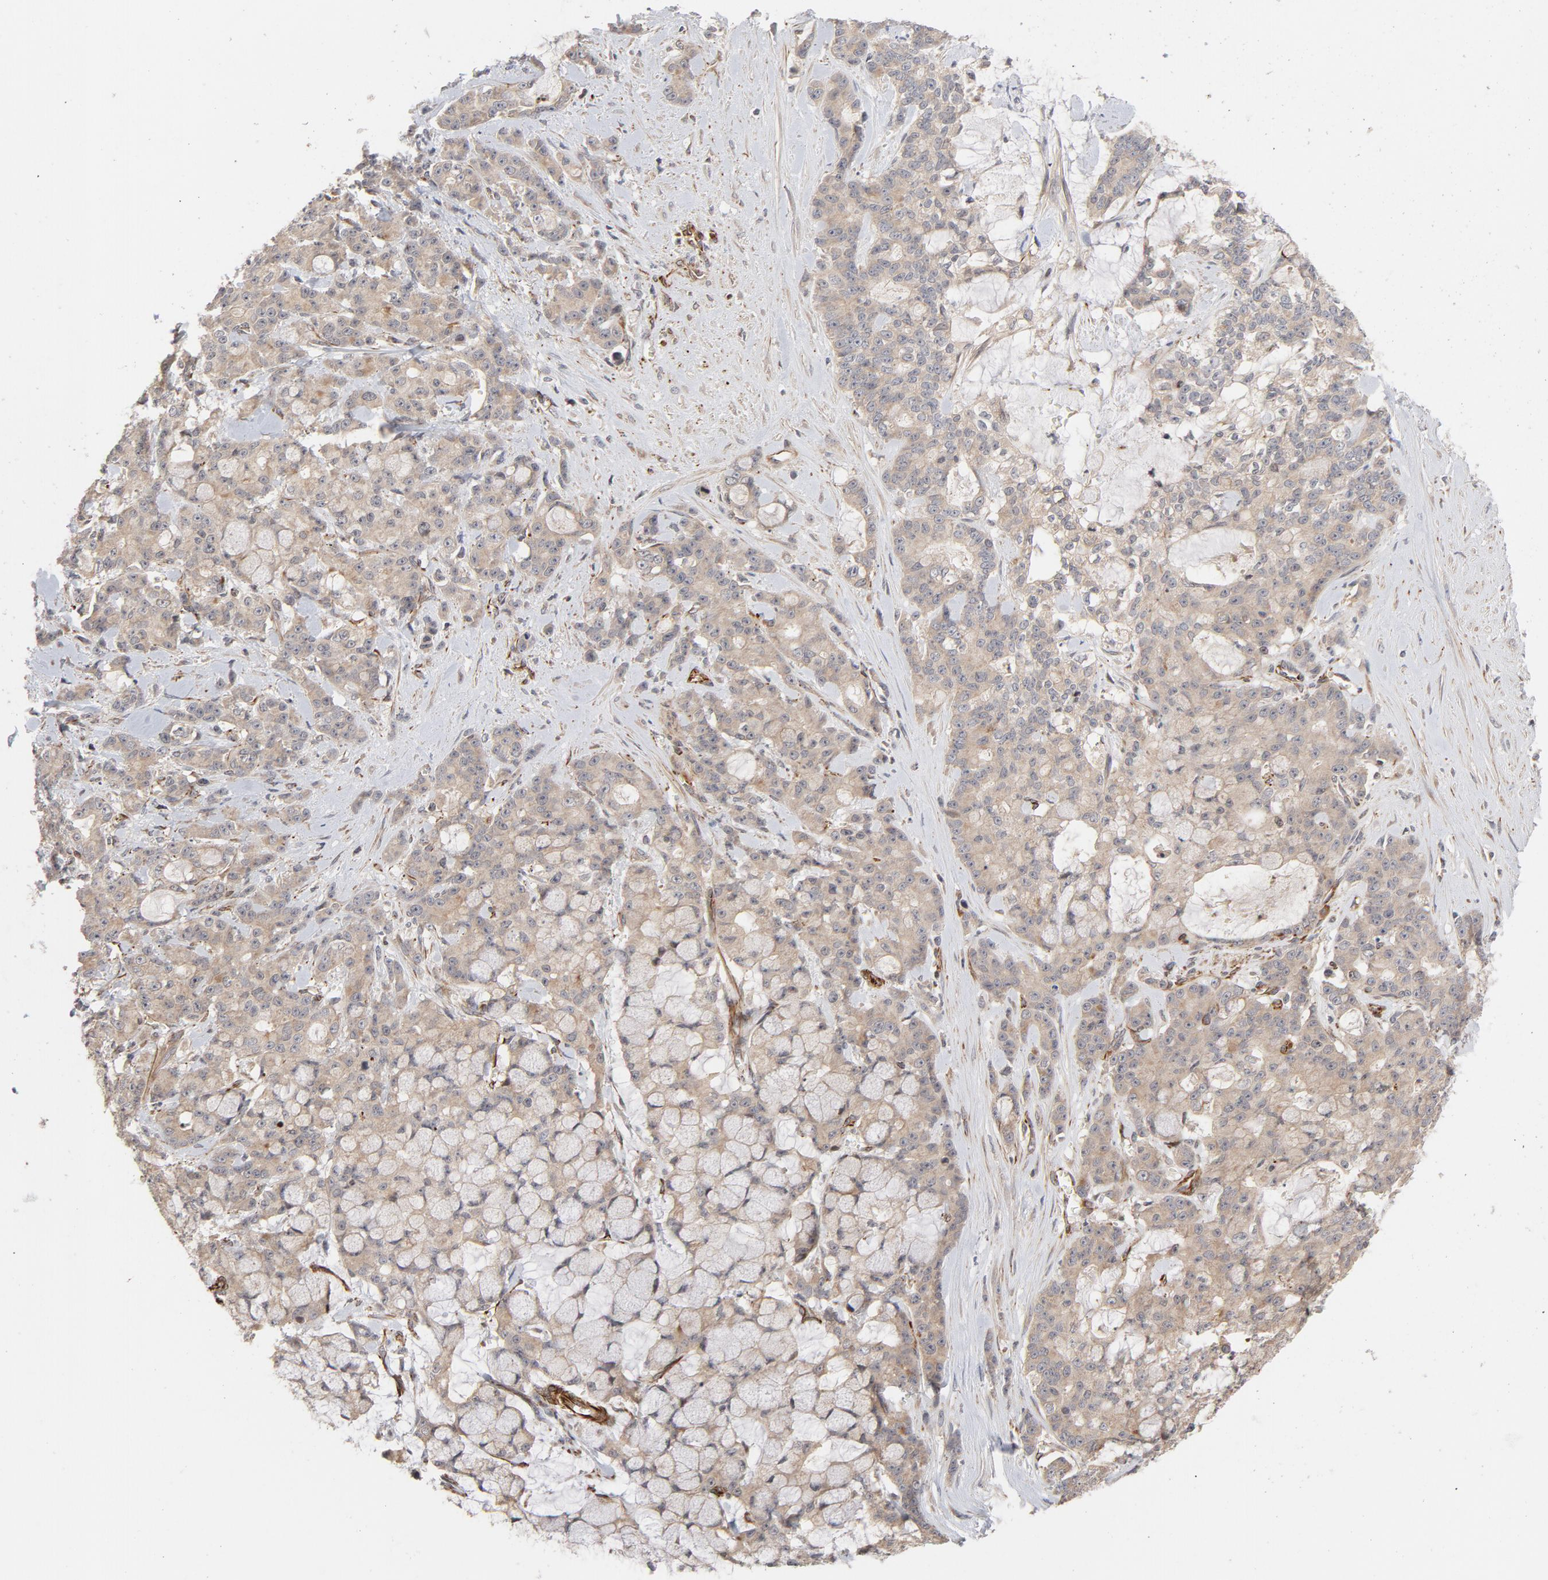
{"staining": {"intensity": "weak", "quantity": ">75%", "location": "cytoplasmic/membranous"}, "tissue": "pancreatic cancer", "cell_type": "Tumor cells", "image_type": "cancer", "snomed": [{"axis": "morphology", "description": "Adenocarcinoma, NOS"}, {"axis": "topography", "description": "Pancreas"}], "caption": "Human pancreatic cancer stained with a brown dye shows weak cytoplasmic/membranous positive expression in about >75% of tumor cells.", "gene": "DNAAF2", "patient": {"sex": "female", "age": 73}}